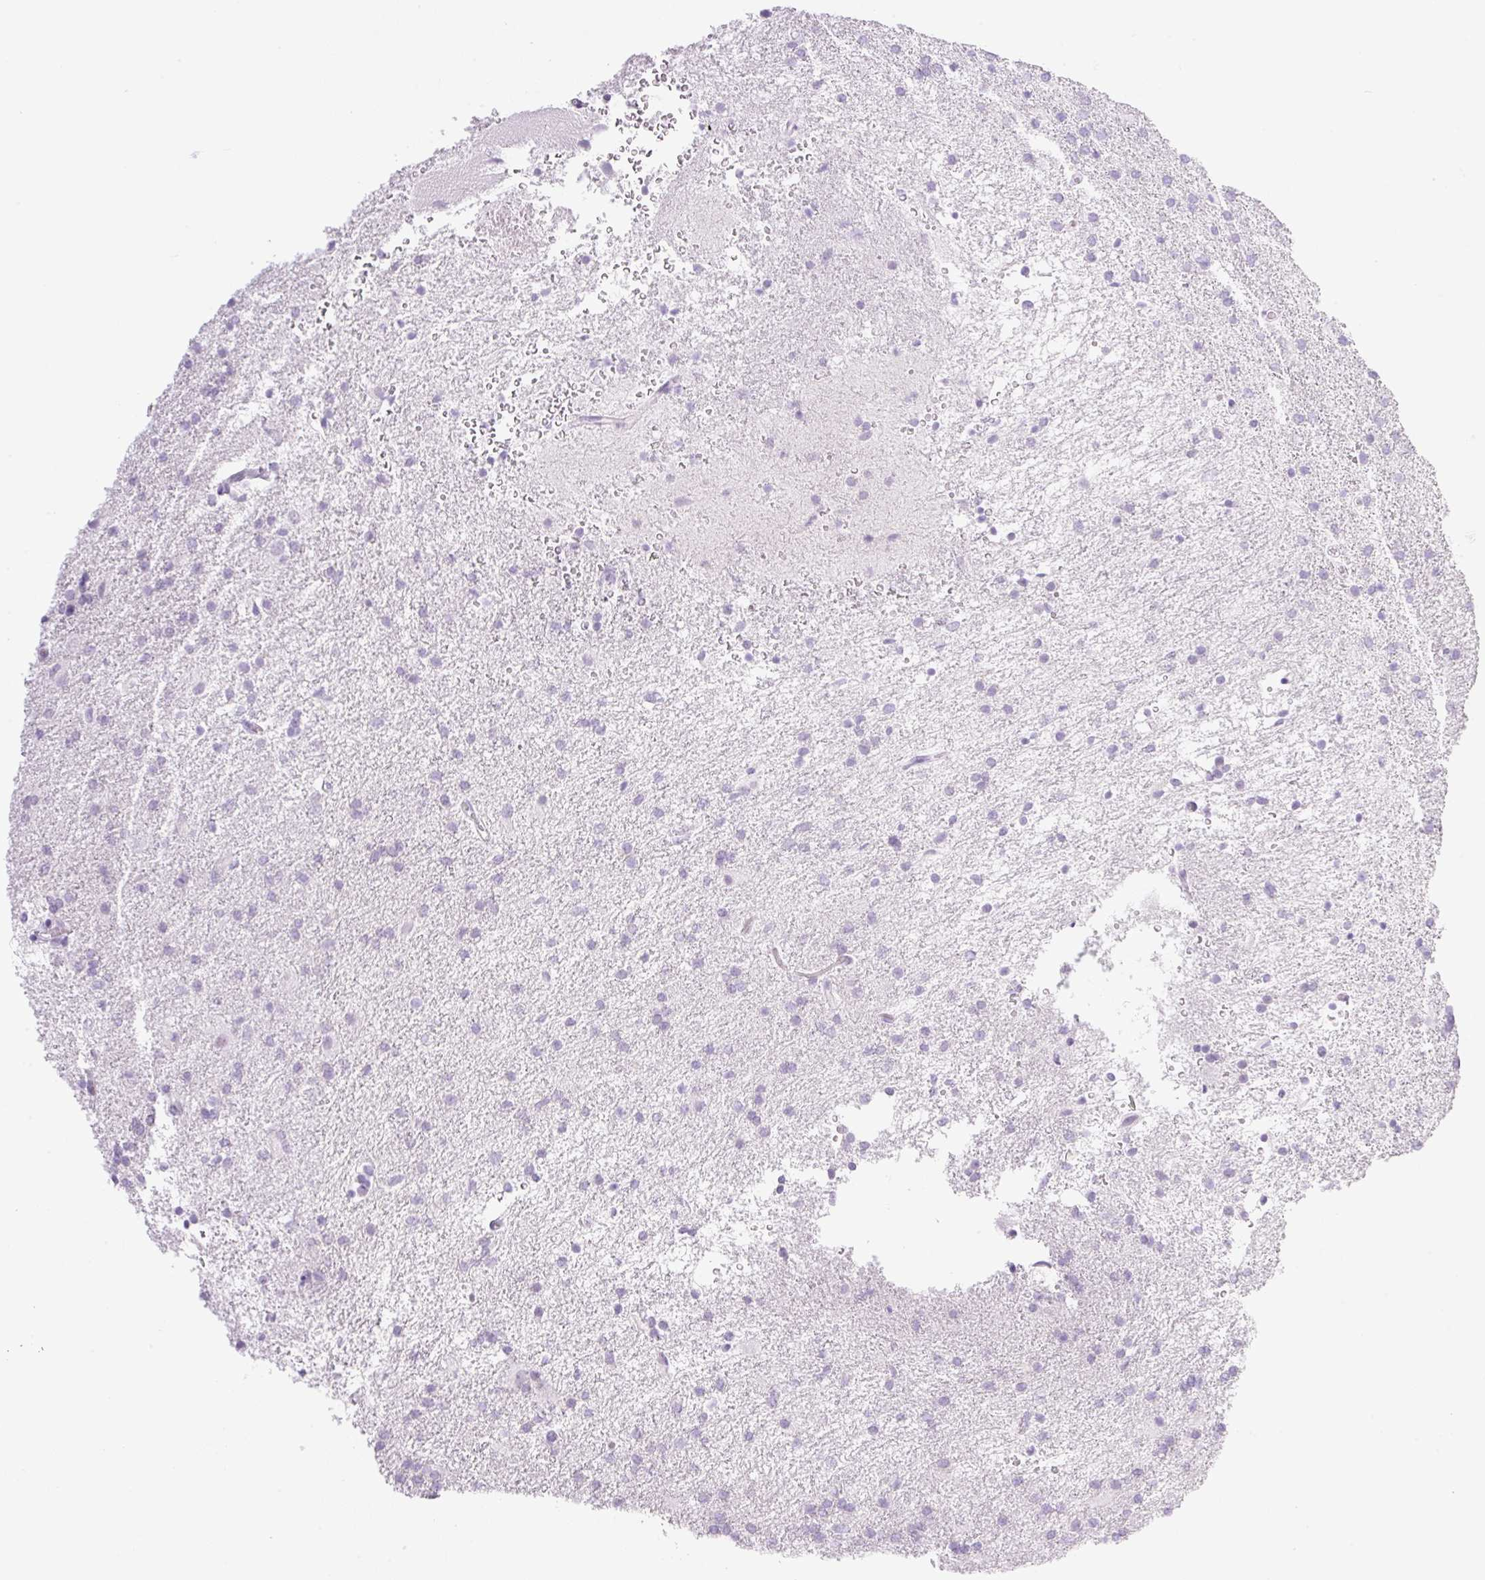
{"staining": {"intensity": "negative", "quantity": "none", "location": "none"}, "tissue": "glioma", "cell_type": "Tumor cells", "image_type": "cancer", "snomed": [{"axis": "morphology", "description": "Glioma, malignant, High grade"}, {"axis": "topography", "description": "Brain"}], "caption": "Immunohistochemistry image of human malignant high-grade glioma stained for a protein (brown), which reveals no positivity in tumor cells.", "gene": "SPRR4", "patient": {"sex": "female", "age": 50}}